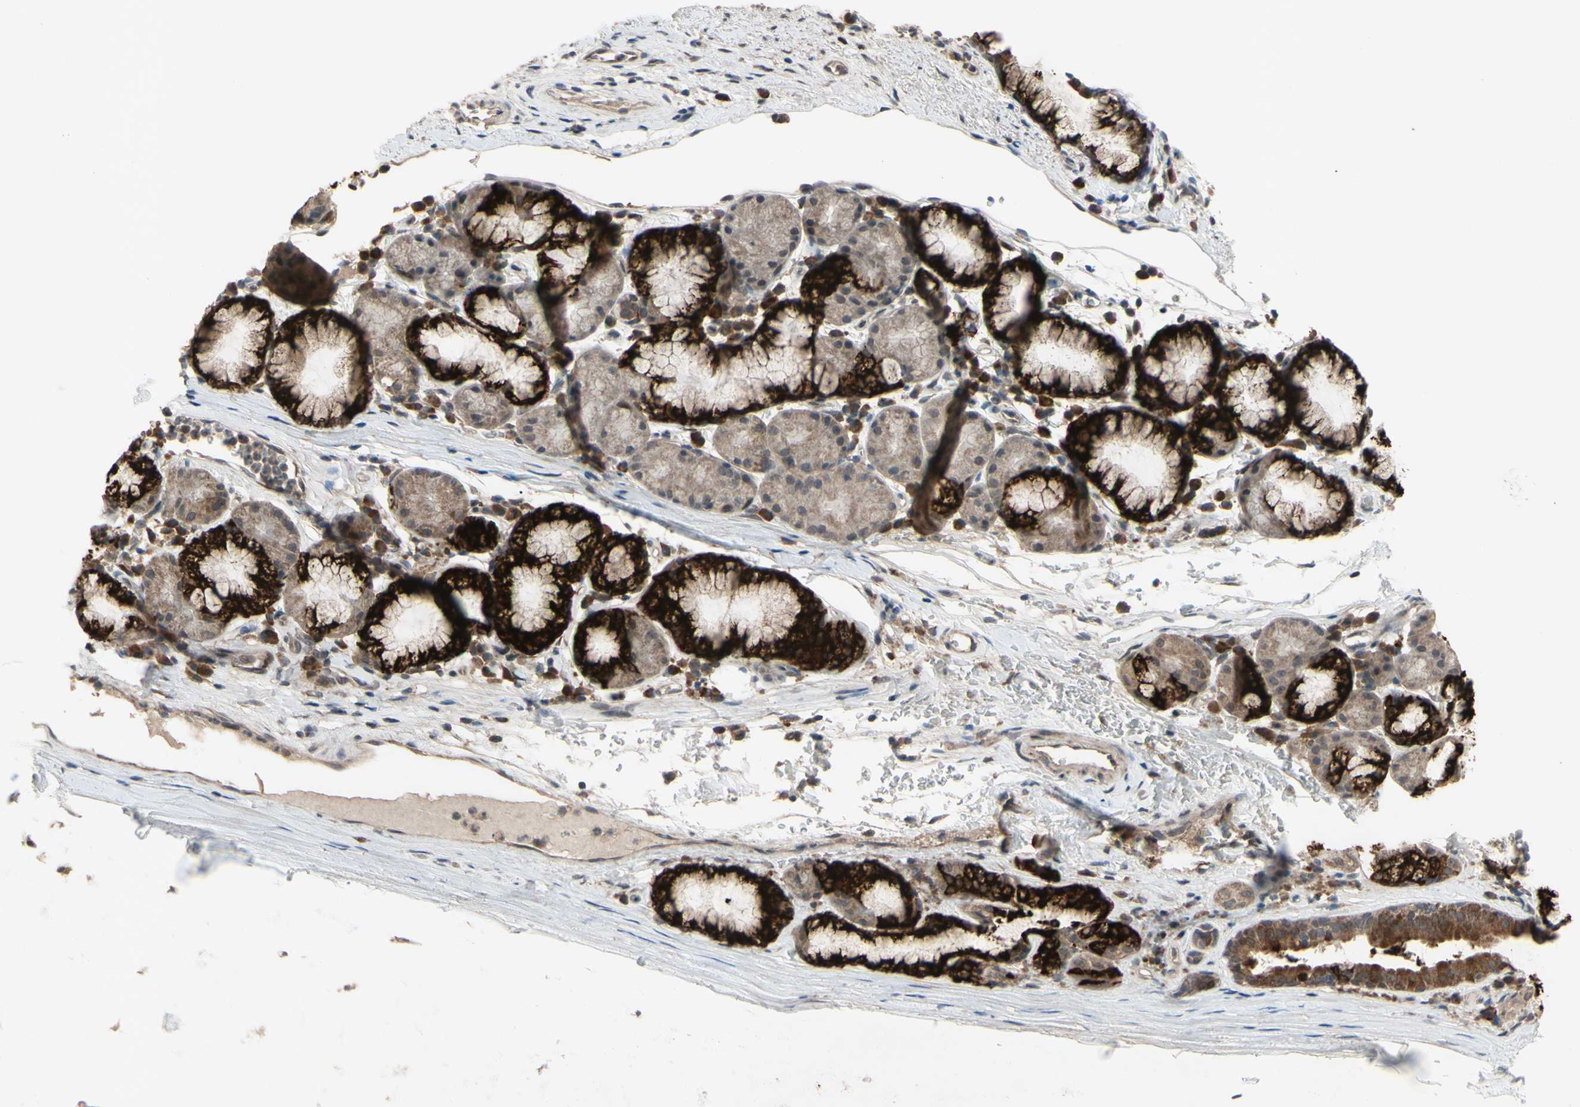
{"staining": {"intensity": "moderate", "quantity": ">75%", "location": "cytoplasmic/membranous"}, "tissue": "bronchus", "cell_type": "Respiratory epithelial cells", "image_type": "normal", "snomed": [{"axis": "morphology", "description": "Normal tissue, NOS"}, {"axis": "topography", "description": "Bronchus"}], "caption": "Immunohistochemistry histopathology image of unremarkable bronchus: human bronchus stained using immunohistochemistry (IHC) exhibits medium levels of moderate protein expression localized specifically in the cytoplasmic/membranous of respiratory epithelial cells, appearing as a cytoplasmic/membranous brown color.", "gene": "CD164", "patient": {"sex": "female", "age": 54}}